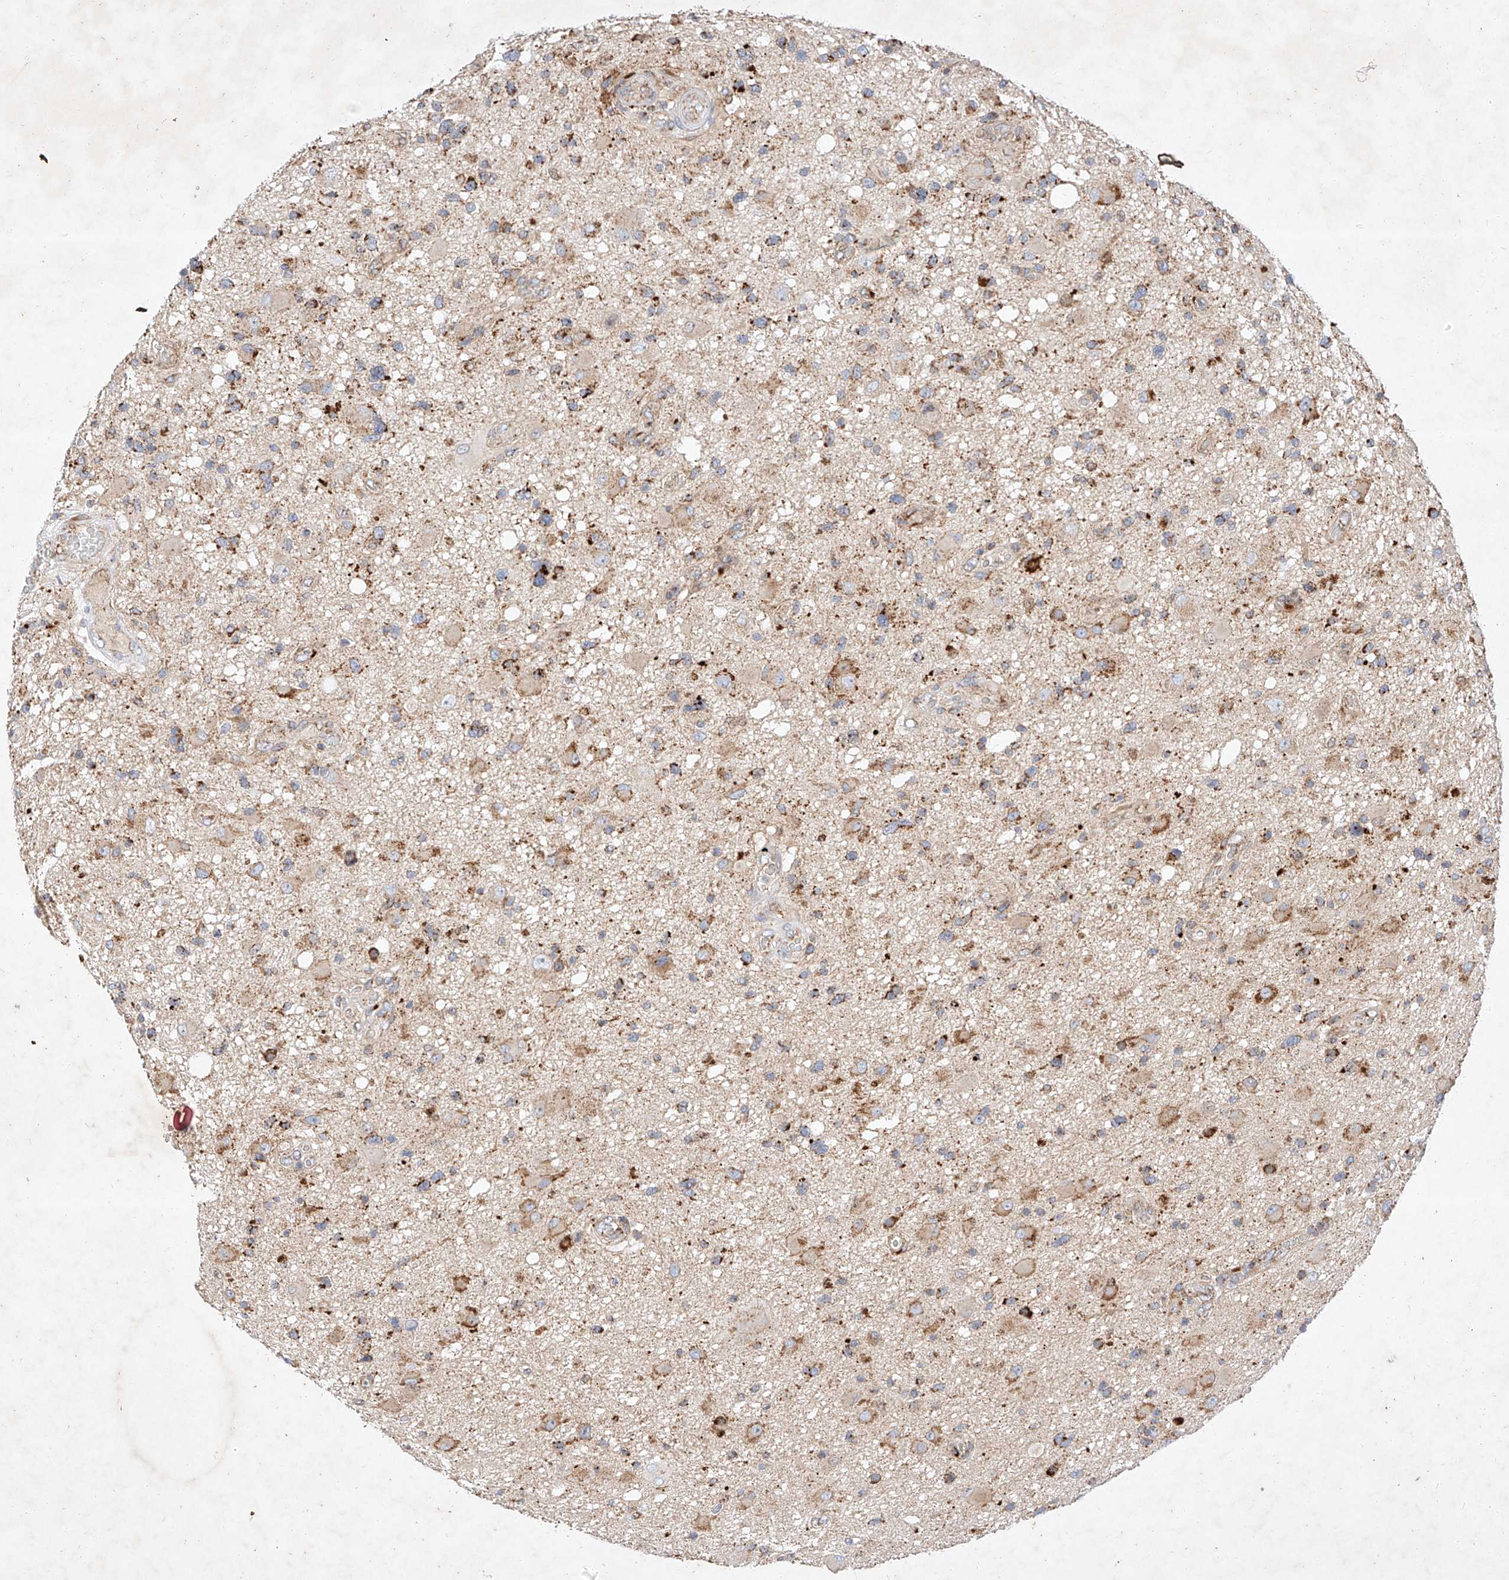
{"staining": {"intensity": "moderate", "quantity": "25%-75%", "location": "cytoplasmic/membranous"}, "tissue": "glioma", "cell_type": "Tumor cells", "image_type": "cancer", "snomed": [{"axis": "morphology", "description": "Glioma, malignant, High grade"}, {"axis": "topography", "description": "Brain"}], "caption": "A medium amount of moderate cytoplasmic/membranous positivity is present in approximately 25%-75% of tumor cells in glioma tissue.", "gene": "OSGEPL1", "patient": {"sex": "male", "age": 33}}